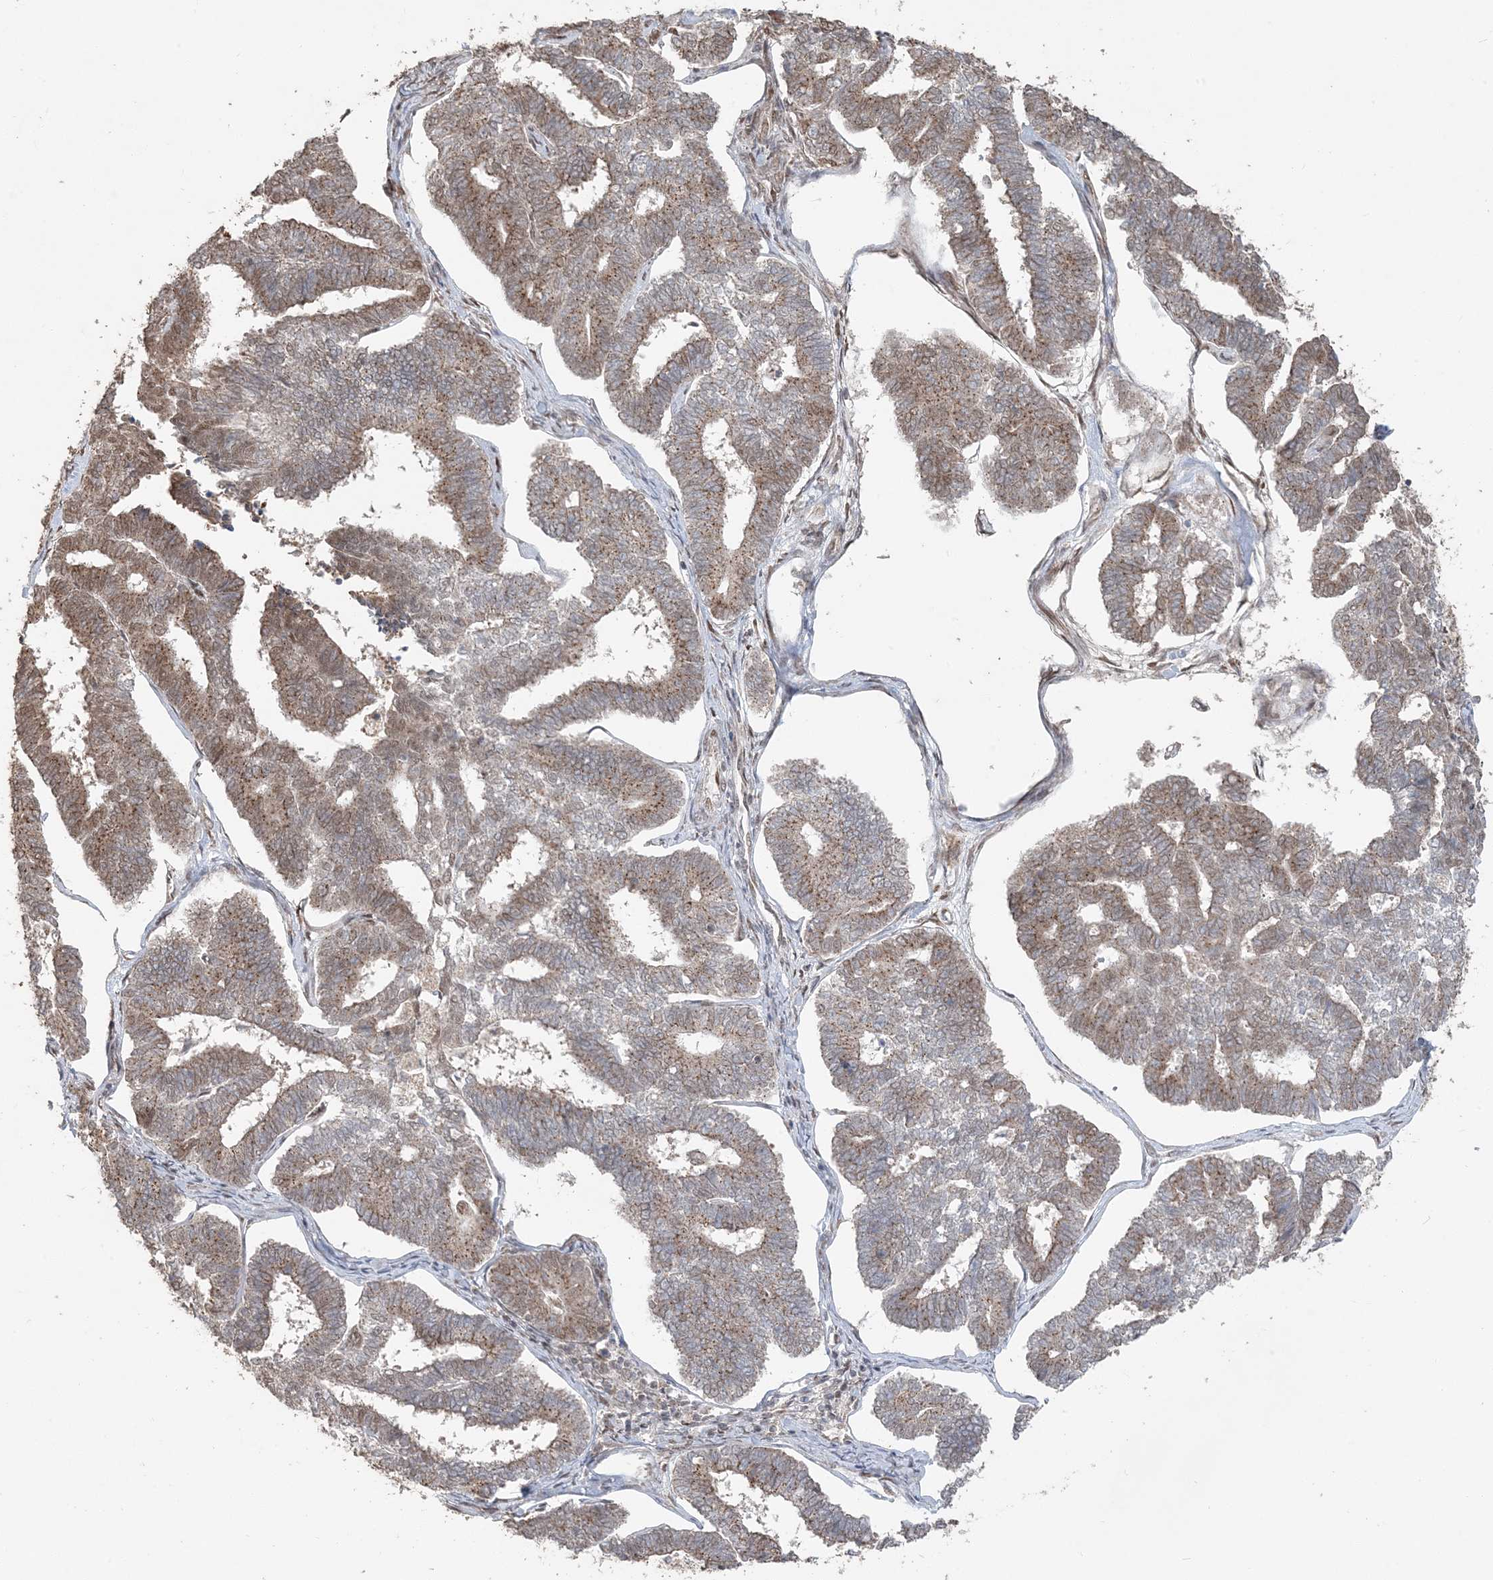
{"staining": {"intensity": "moderate", "quantity": "25%-75%", "location": "cytoplasmic/membranous"}, "tissue": "endometrial cancer", "cell_type": "Tumor cells", "image_type": "cancer", "snomed": [{"axis": "morphology", "description": "Adenocarcinoma, NOS"}, {"axis": "topography", "description": "Endometrium"}], "caption": "Endometrial cancer (adenocarcinoma) tissue reveals moderate cytoplasmic/membranous expression in approximately 25%-75% of tumor cells (Brightfield microscopy of DAB IHC at high magnification).", "gene": "RER1", "patient": {"sex": "female", "age": 70}}